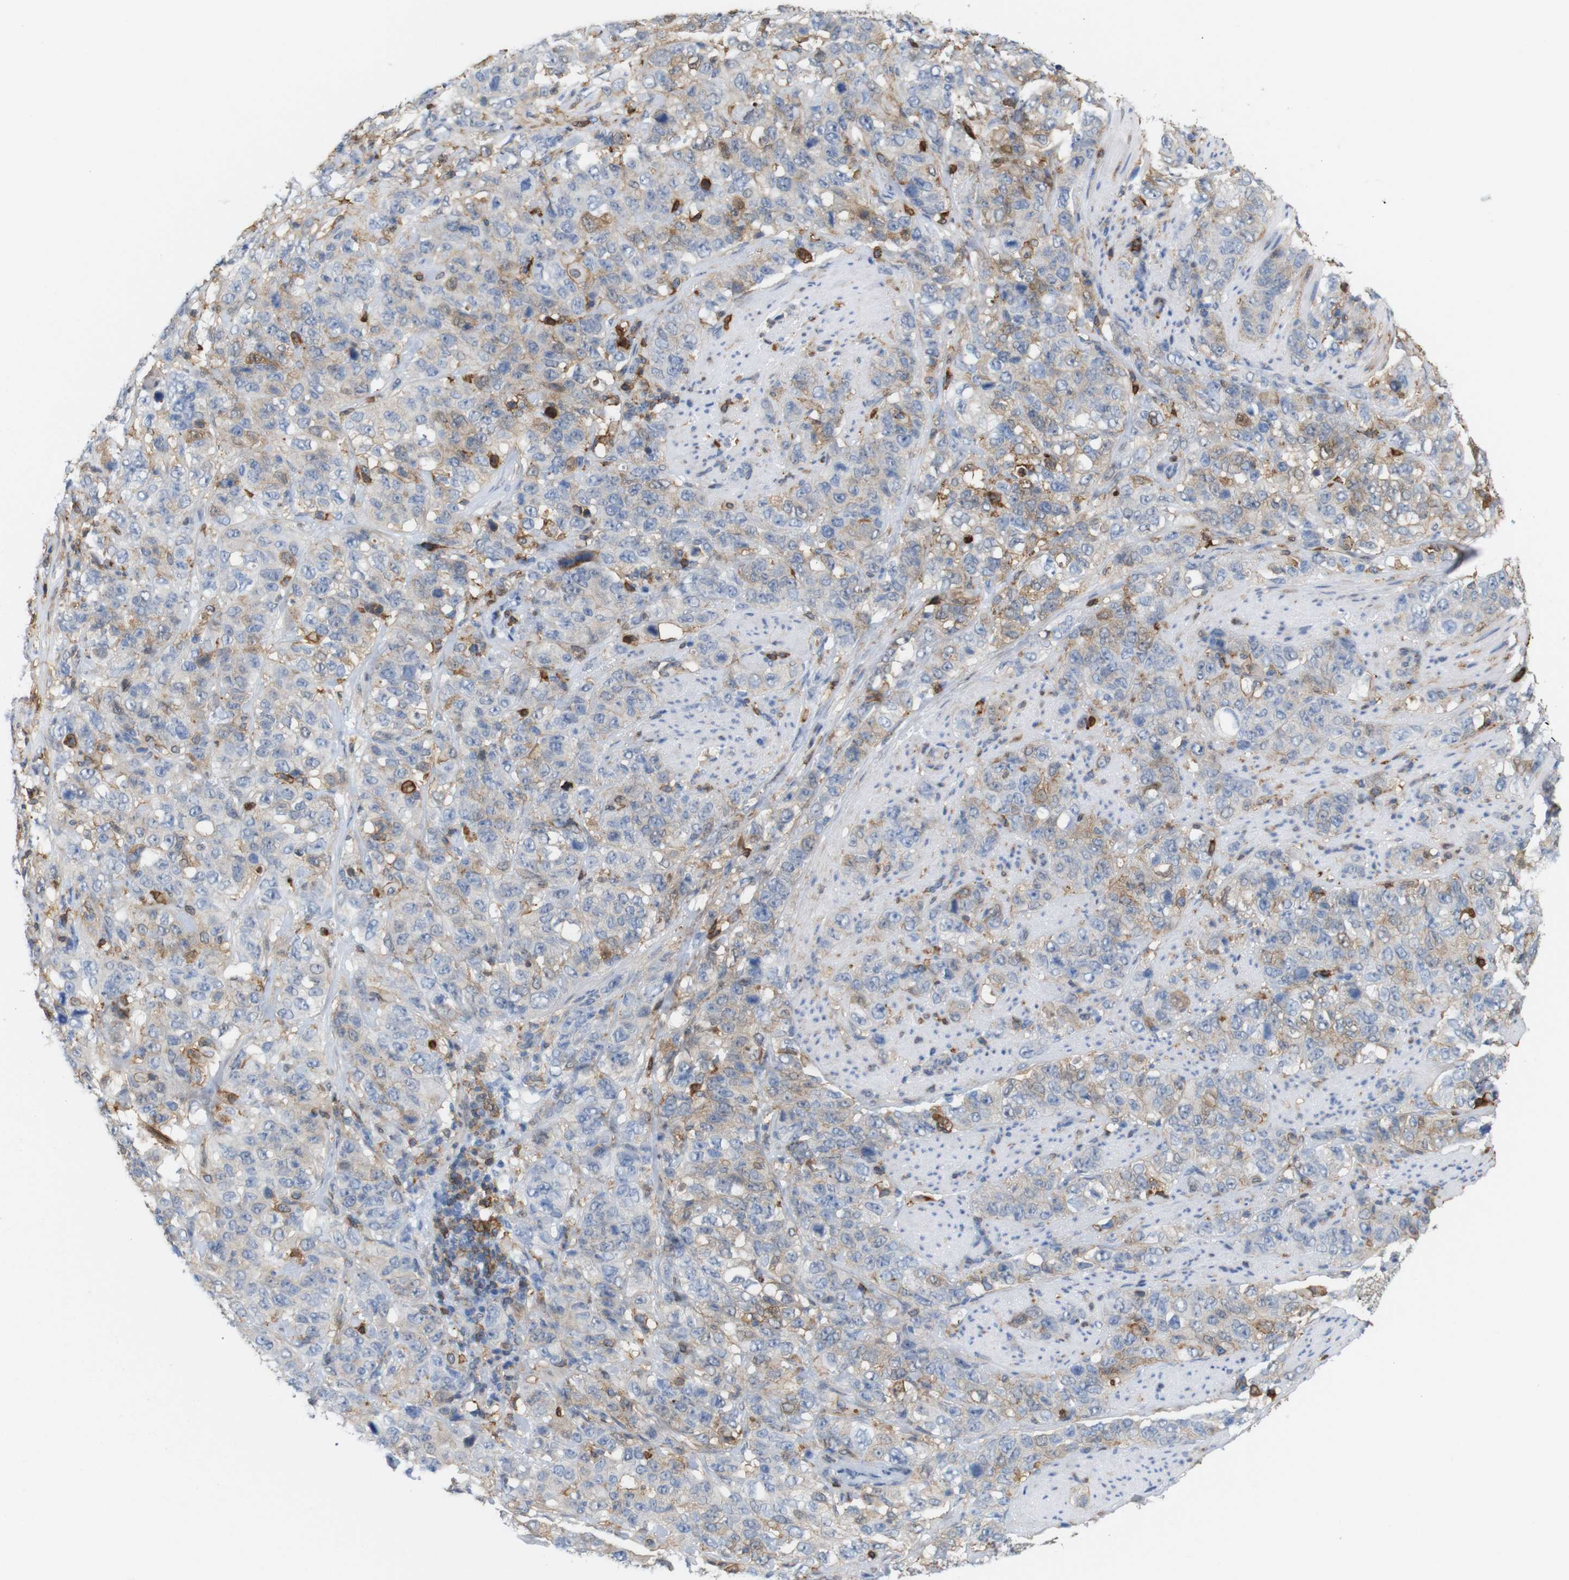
{"staining": {"intensity": "weak", "quantity": ">75%", "location": "cytoplasmic/membranous"}, "tissue": "stomach cancer", "cell_type": "Tumor cells", "image_type": "cancer", "snomed": [{"axis": "morphology", "description": "Adenocarcinoma, NOS"}, {"axis": "topography", "description": "Stomach"}], "caption": "The photomicrograph exhibits a brown stain indicating the presence of a protein in the cytoplasmic/membranous of tumor cells in stomach adenocarcinoma.", "gene": "ANXA1", "patient": {"sex": "male", "age": 48}}